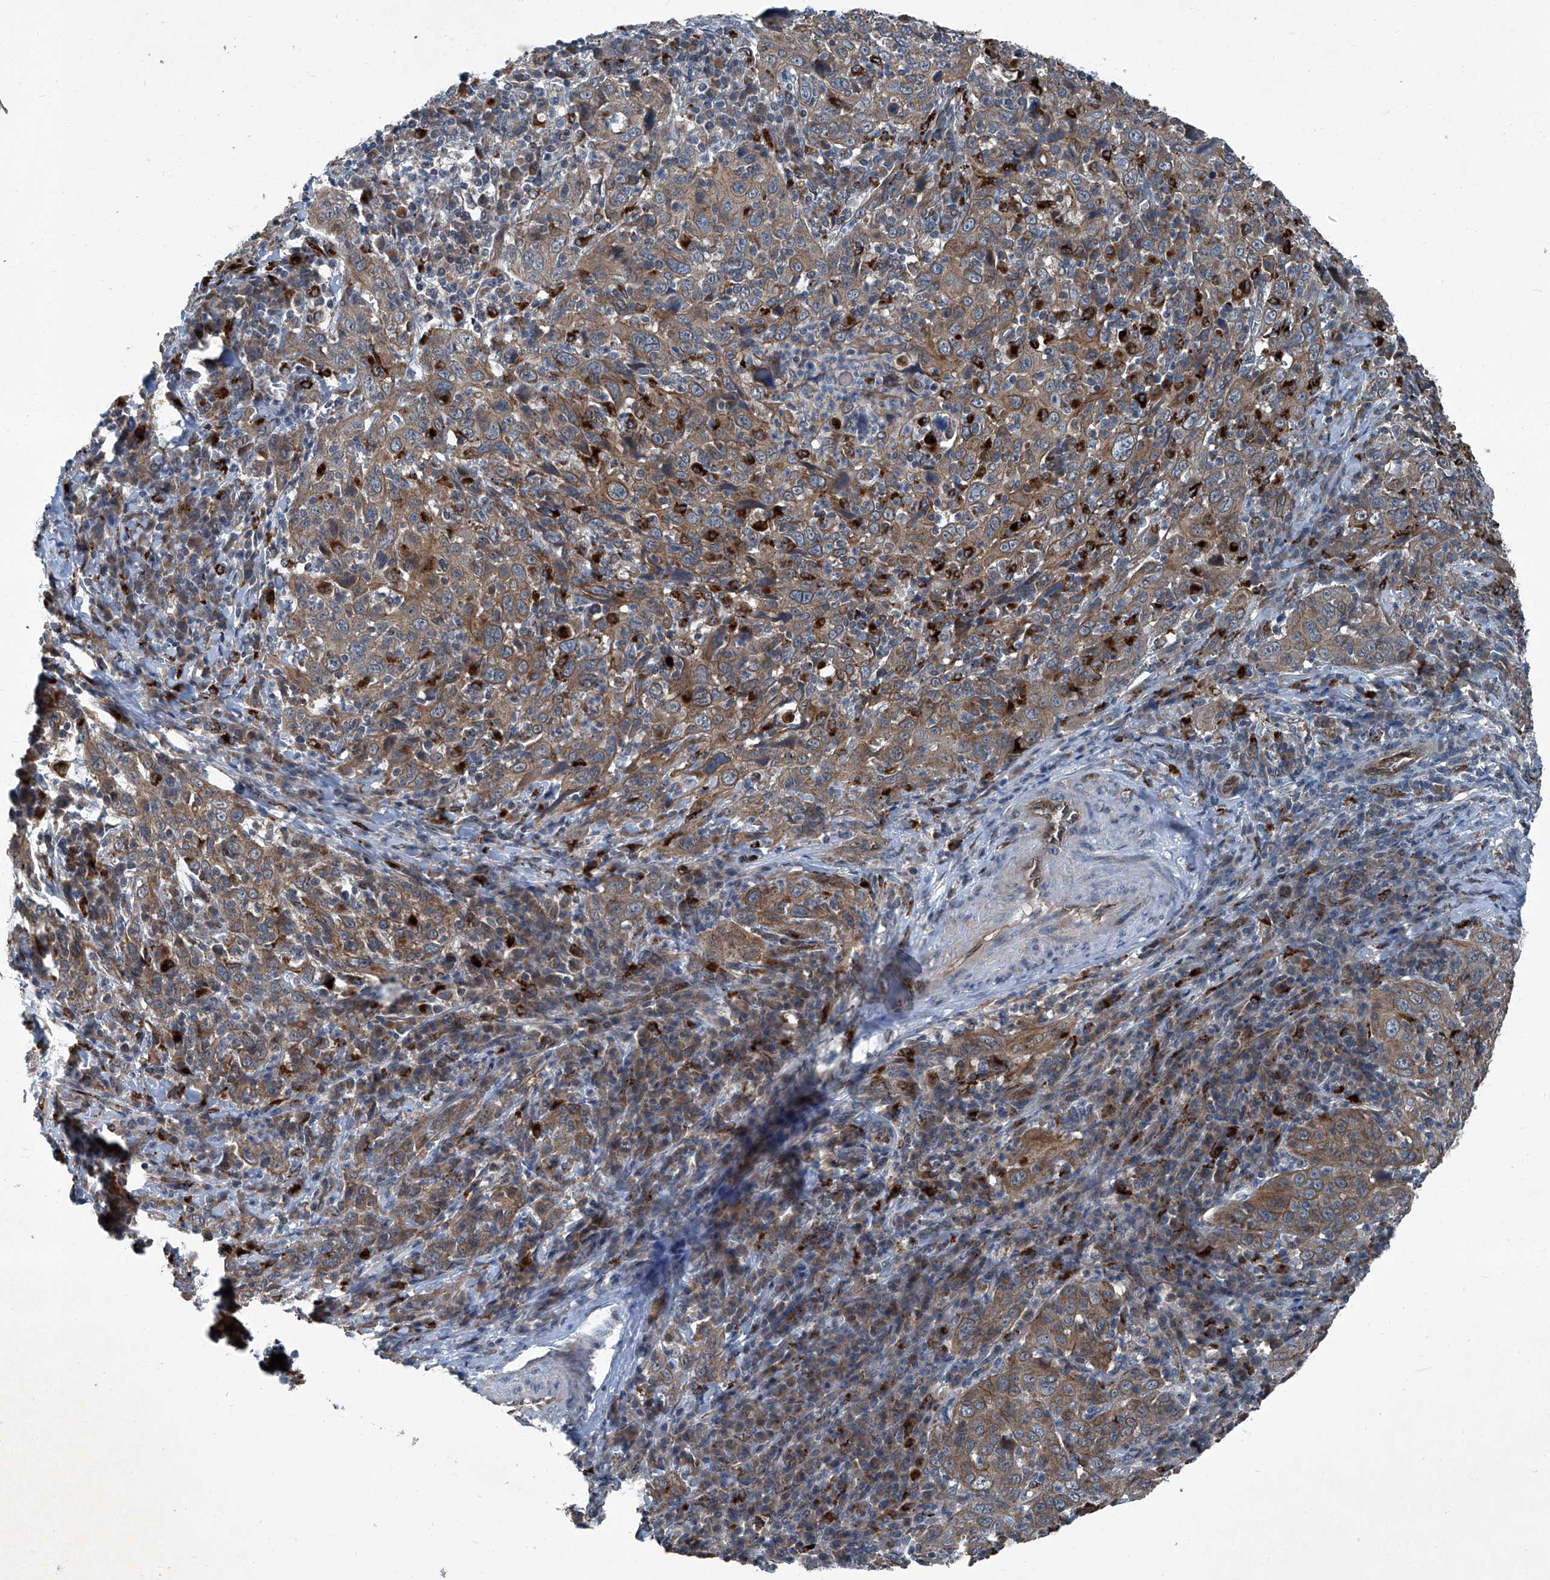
{"staining": {"intensity": "moderate", "quantity": ">75%", "location": "cytoplasmic/membranous"}, "tissue": "cervical cancer", "cell_type": "Tumor cells", "image_type": "cancer", "snomed": [{"axis": "morphology", "description": "Squamous cell carcinoma, NOS"}, {"axis": "topography", "description": "Cervix"}], "caption": "The immunohistochemical stain labels moderate cytoplasmic/membranous positivity in tumor cells of cervical squamous cell carcinoma tissue. Ihc stains the protein of interest in brown and the nuclei are stained blue.", "gene": "SENP2", "patient": {"sex": "female", "age": 46}}